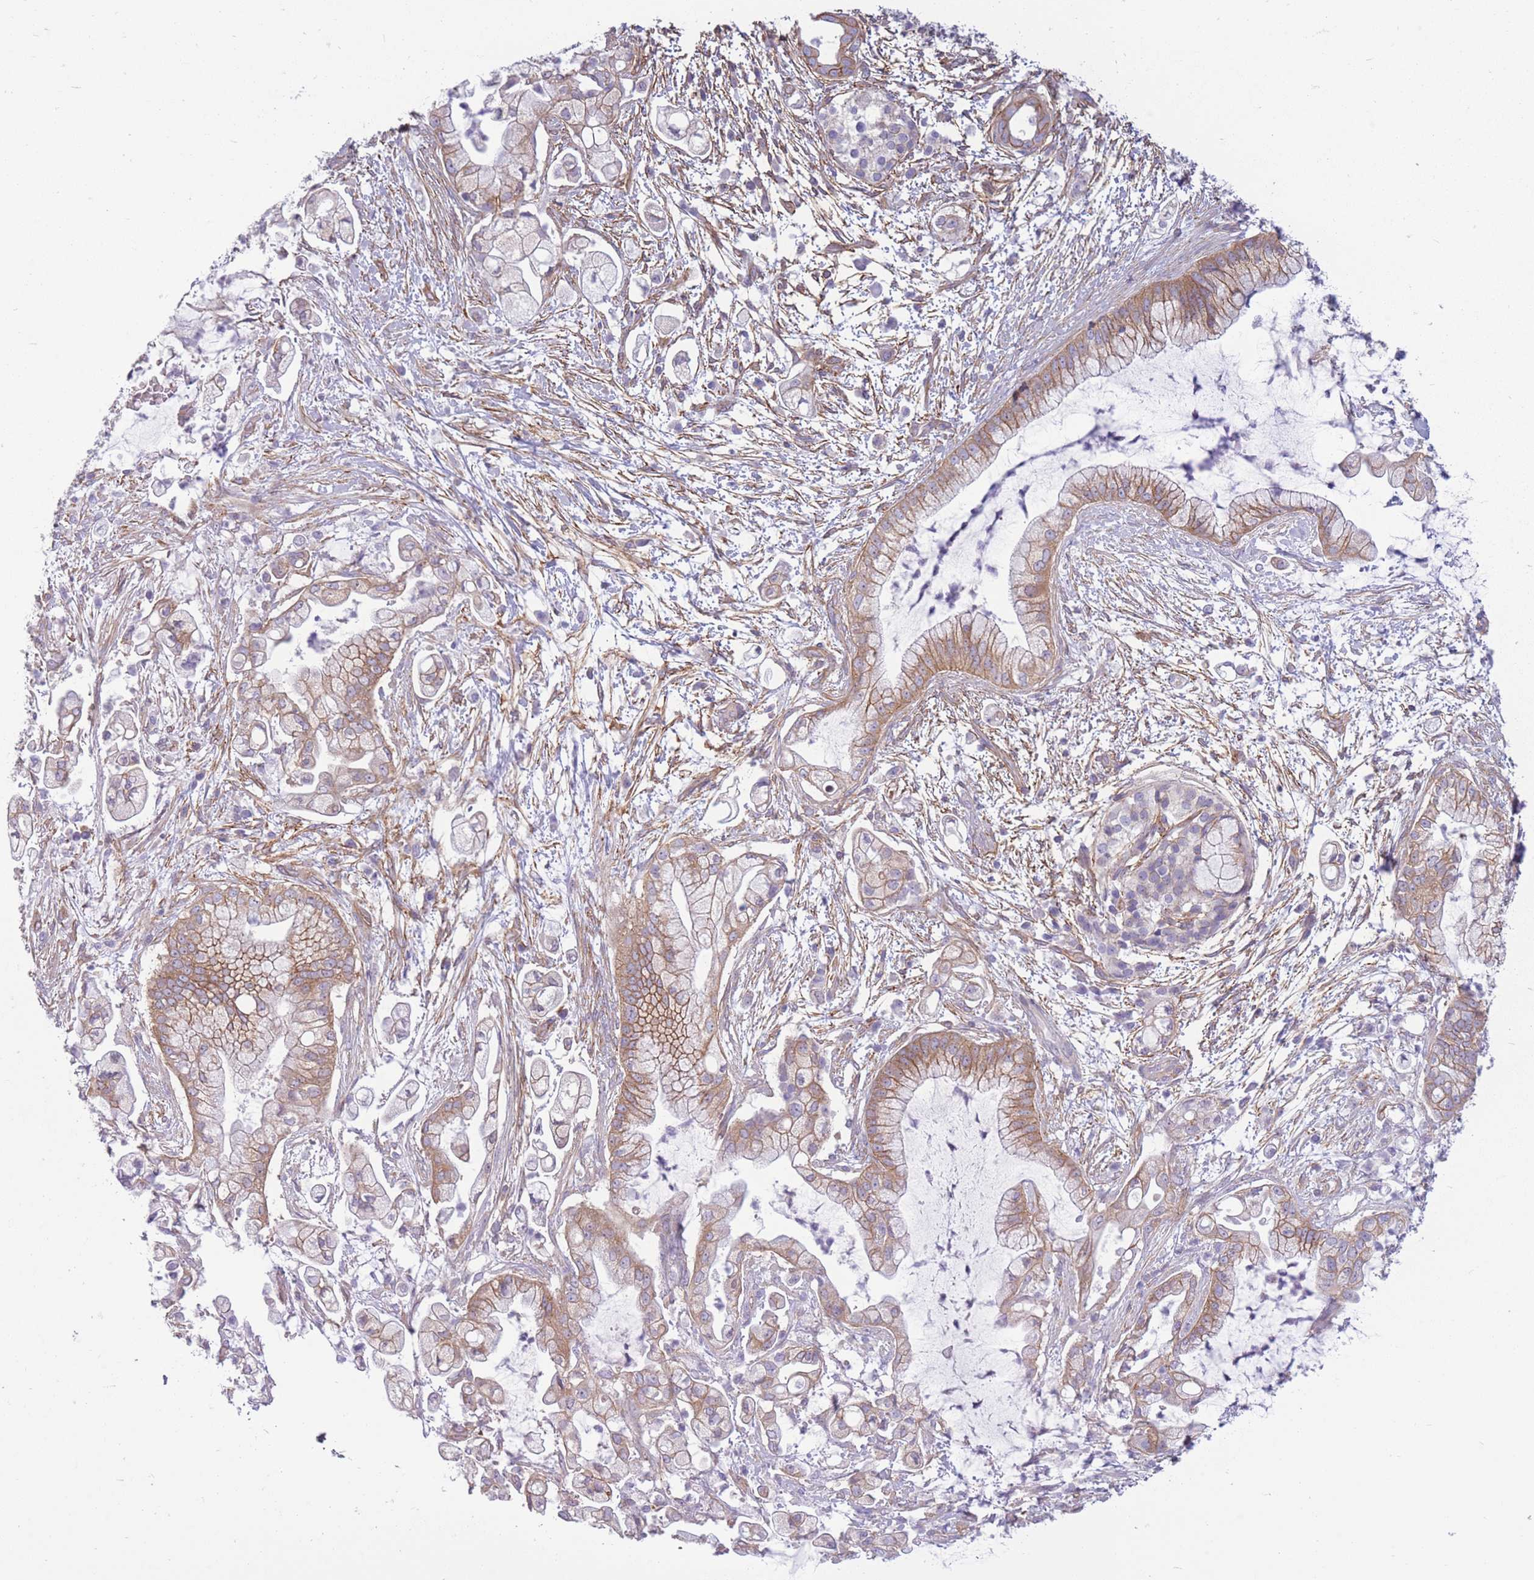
{"staining": {"intensity": "moderate", "quantity": ">75%", "location": "cytoplasmic/membranous"}, "tissue": "pancreatic cancer", "cell_type": "Tumor cells", "image_type": "cancer", "snomed": [{"axis": "morphology", "description": "Adenocarcinoma, NOS"}, {"axis": "topography", "description": "Pancreas"}], "caption": "Human pancreatic adenocarcinoma stained for a protein (brown) reveals moderate cytoplasmic/membranous positive expression in about >75% of tumor cells.", "gene": "ADD1", "patient": {"sex": "female", "age": 69}}